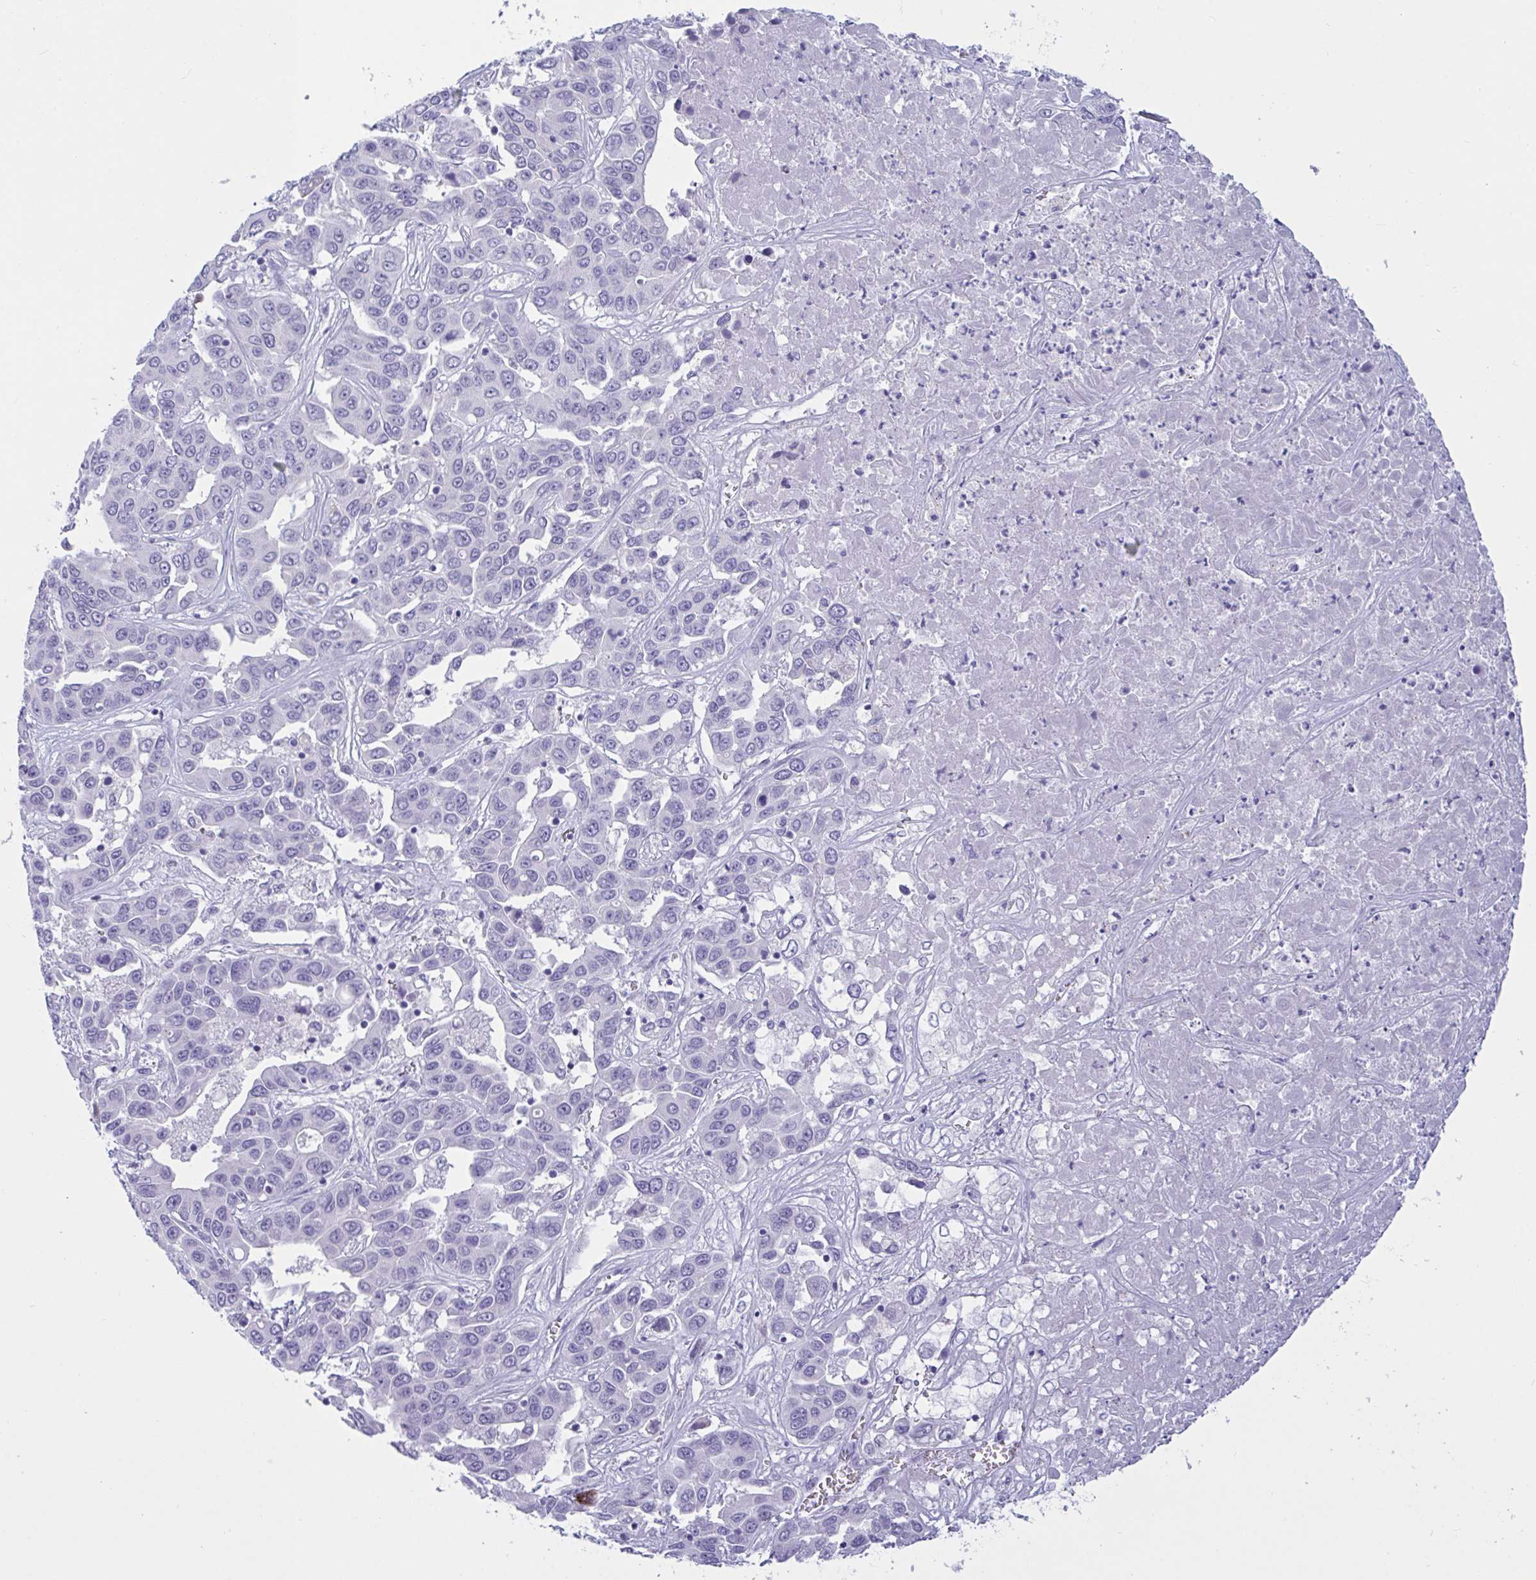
{"staining": {"intensity": "negative", "quantity": "none", "location": "none"}, "tissue": "liver cancer", "cell_type": "Tumor cells", "image_type": "cancer", "snomed": [{"axis": "morphology", "description": "Cholangiocarcinoma"}, {"axis": "topography", "description": "Liver"}], "caption": "Immunohistochemistry (IHC) of liver cancer (cholangiocarcinoma) shows no staining in tumor cells.", "gene": "OXLD1", "patient": {"sex": "female", "age": 52}}